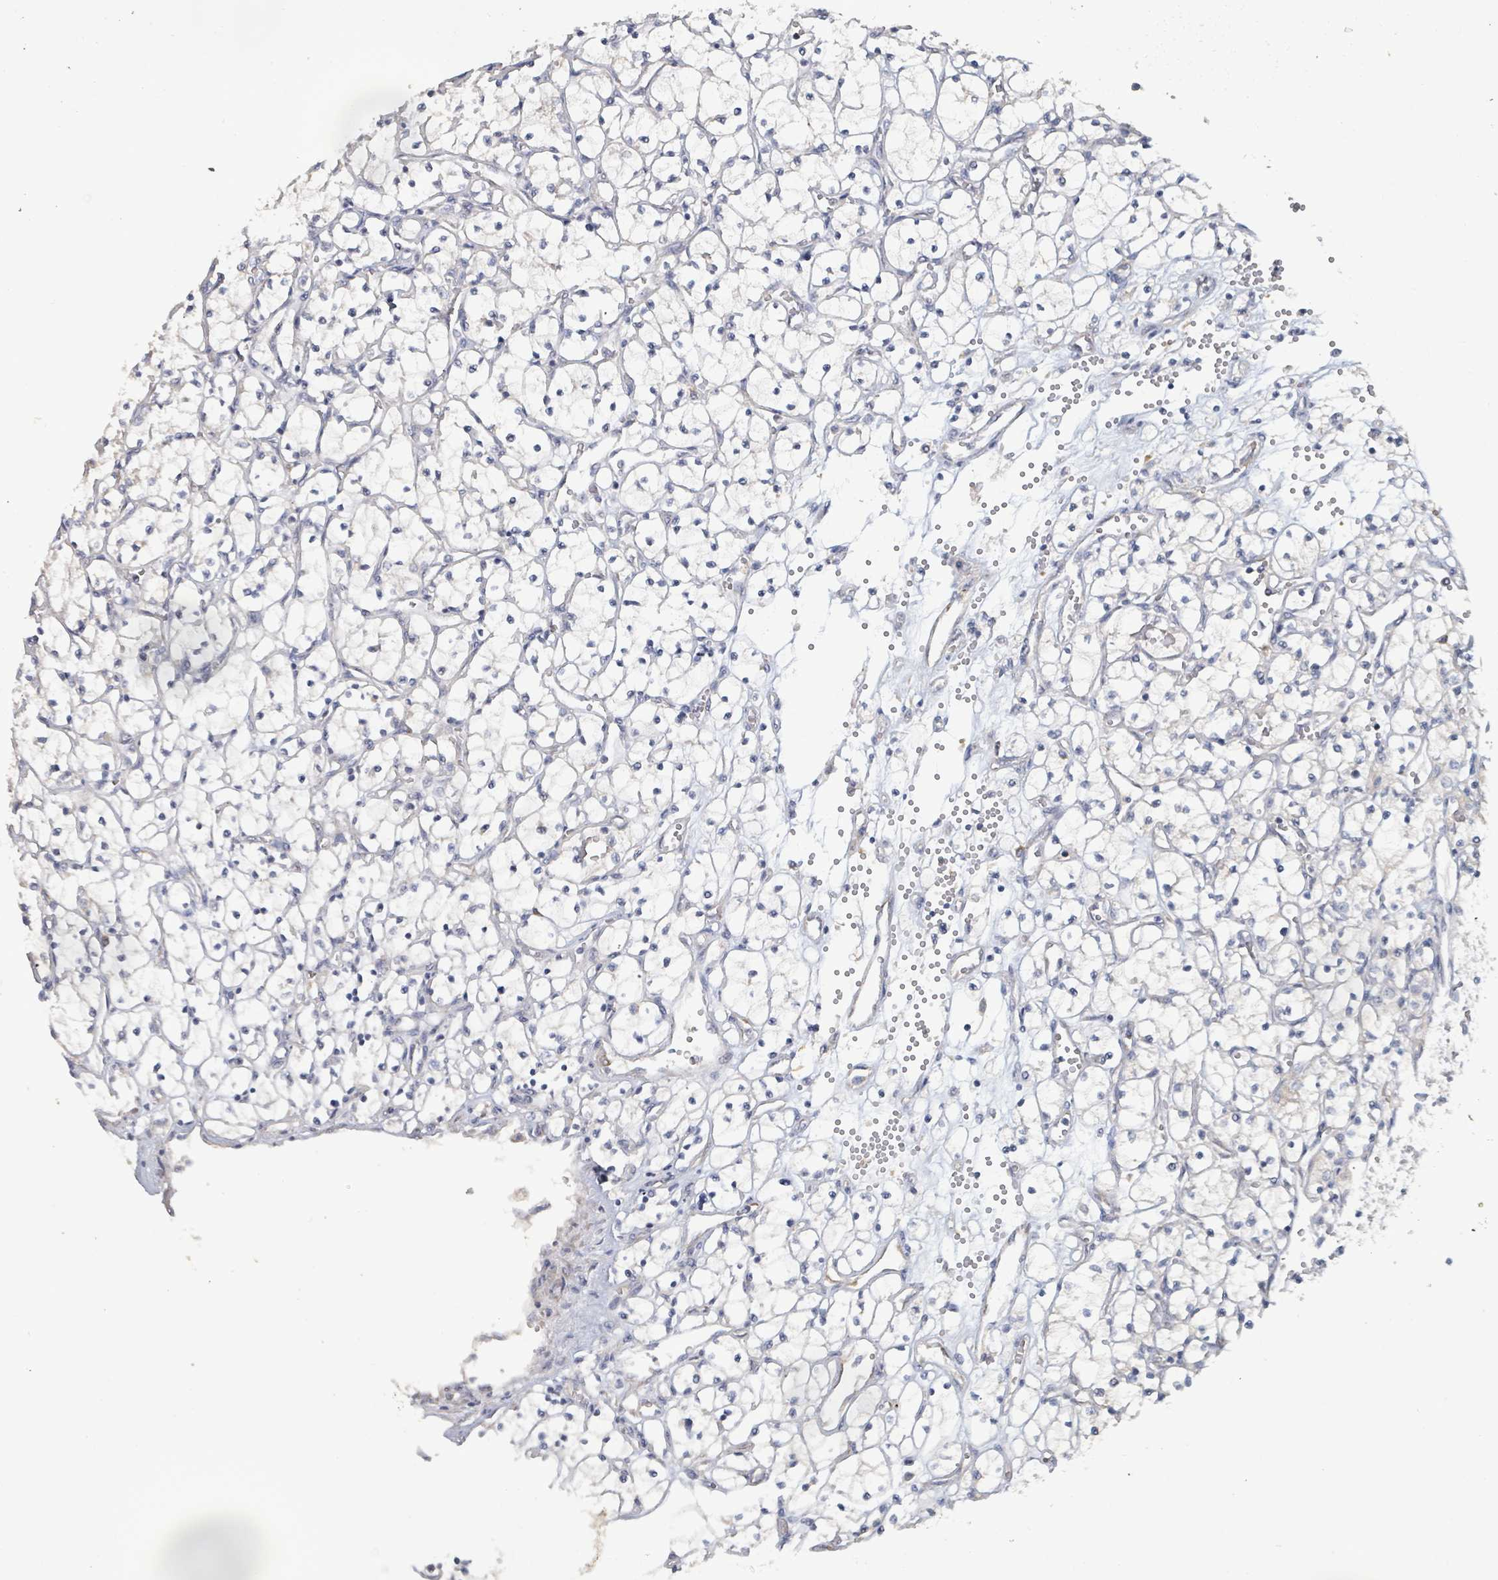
{"staining": {"intensity": "negative", "quantity": "none", "location": "none"}, "tissue": "renal cancer", "cell_type": "Tumor cells", "image_type": "cancer", "snomed": [{"axis": "morphology", "description": "Adenocarcinoma, NOS"}, {"axis": "topography", "description": "Kidney"}], "caption": "Immunohistochemistry image of human adenocarcinoma (renal) stained for a protein (brown), which exhibits no positivity in tumor cells.", "gene": "KCNS2", "patient": {"sex": "female", "age": 69}}